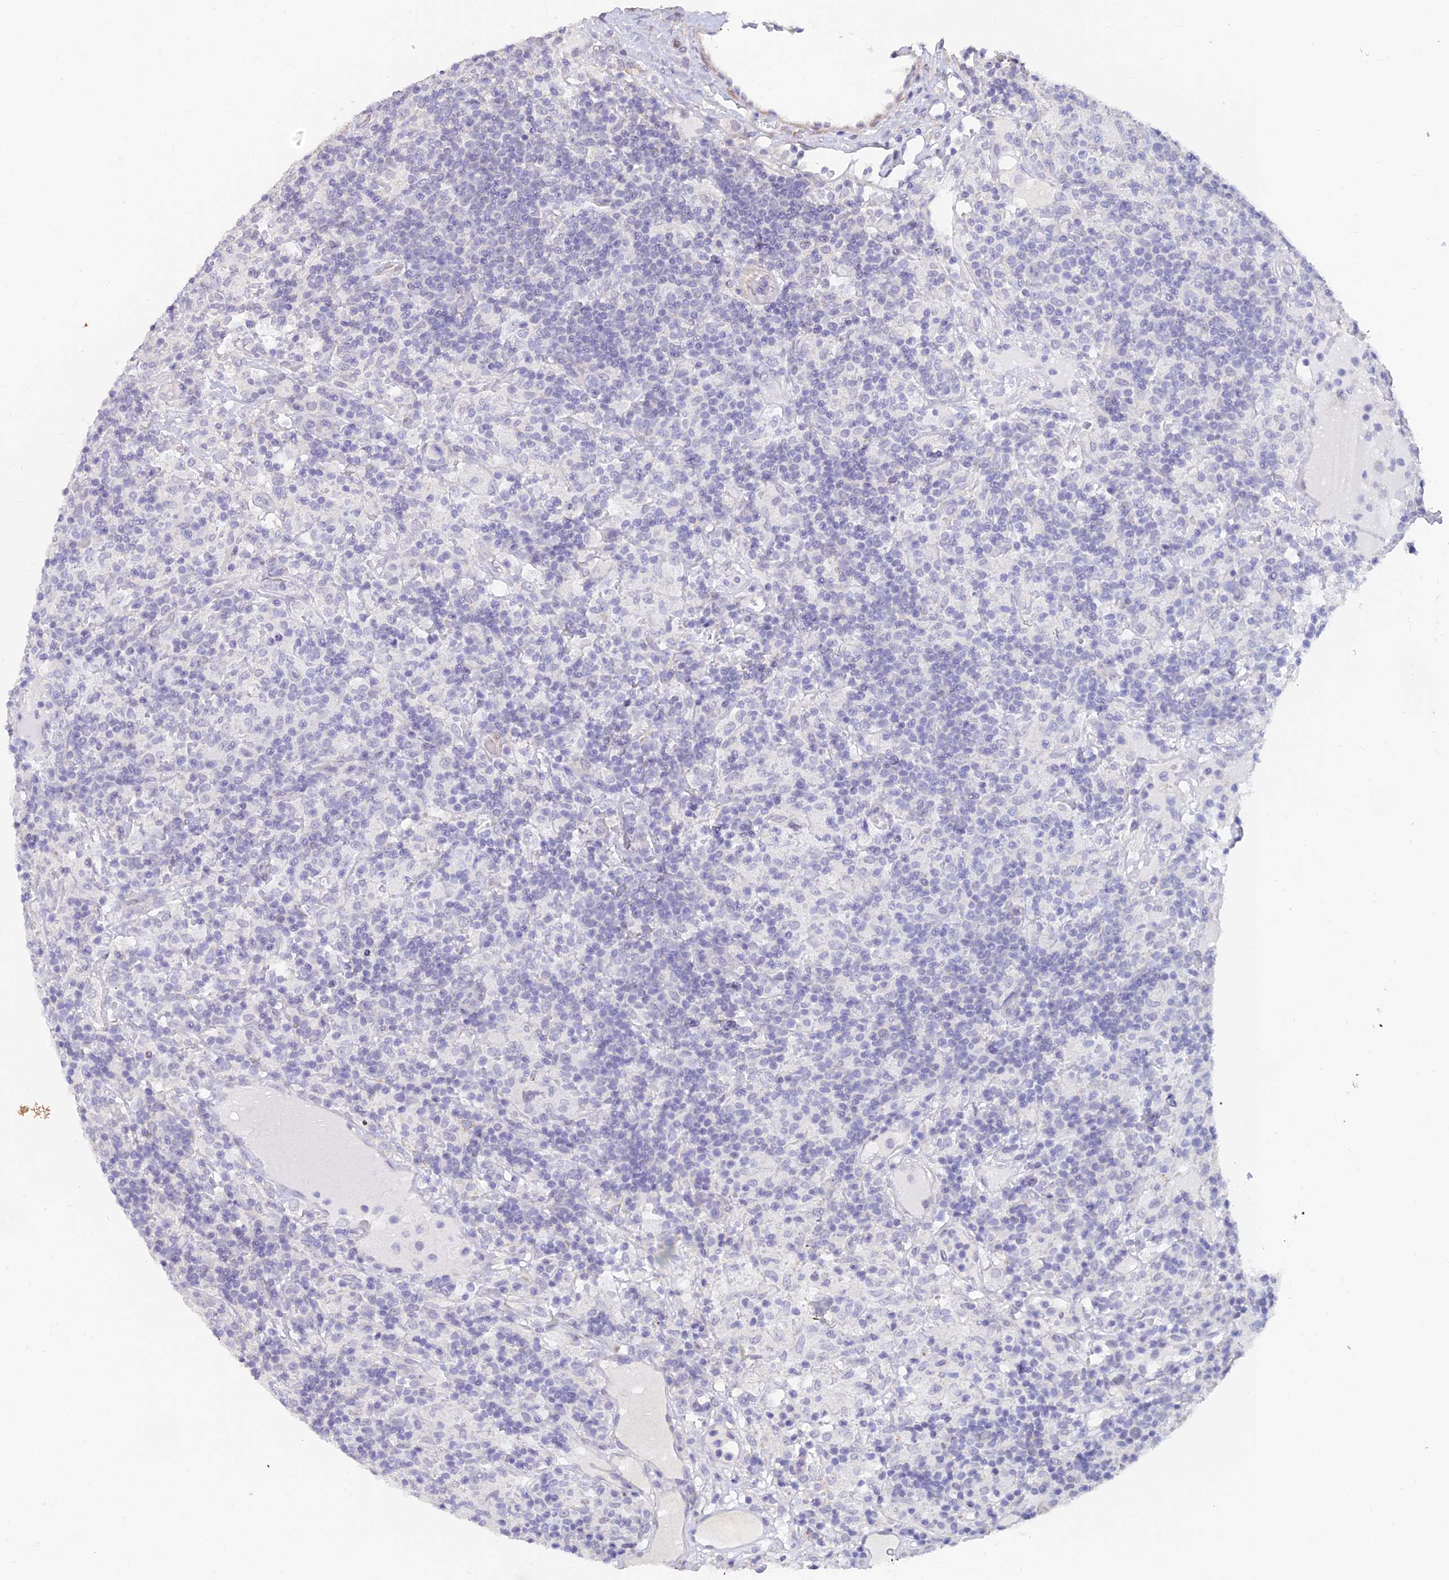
{"staining": {"intensity": "negative", "quantity": "none", "location": "none"}, "tissue": "lymphoma", "cell_type": "Tumor cells", "image_type": "cancer", "snomed": [{"axis": "morphology", "description": "Hodgkin's disease, NOS"}, {"axis": "topography", "description": "Lymph node"}], "caption": "High magnification brightfield microscopy of lymphoma stained with DAB (3,3'-diaminobenzidine) (brown) and counterstained with hematoxylin (blue): tumor cells show no significant positivity.", "gene": "ALDH1L2", "patient": {"sex": "male", "age": 70}}